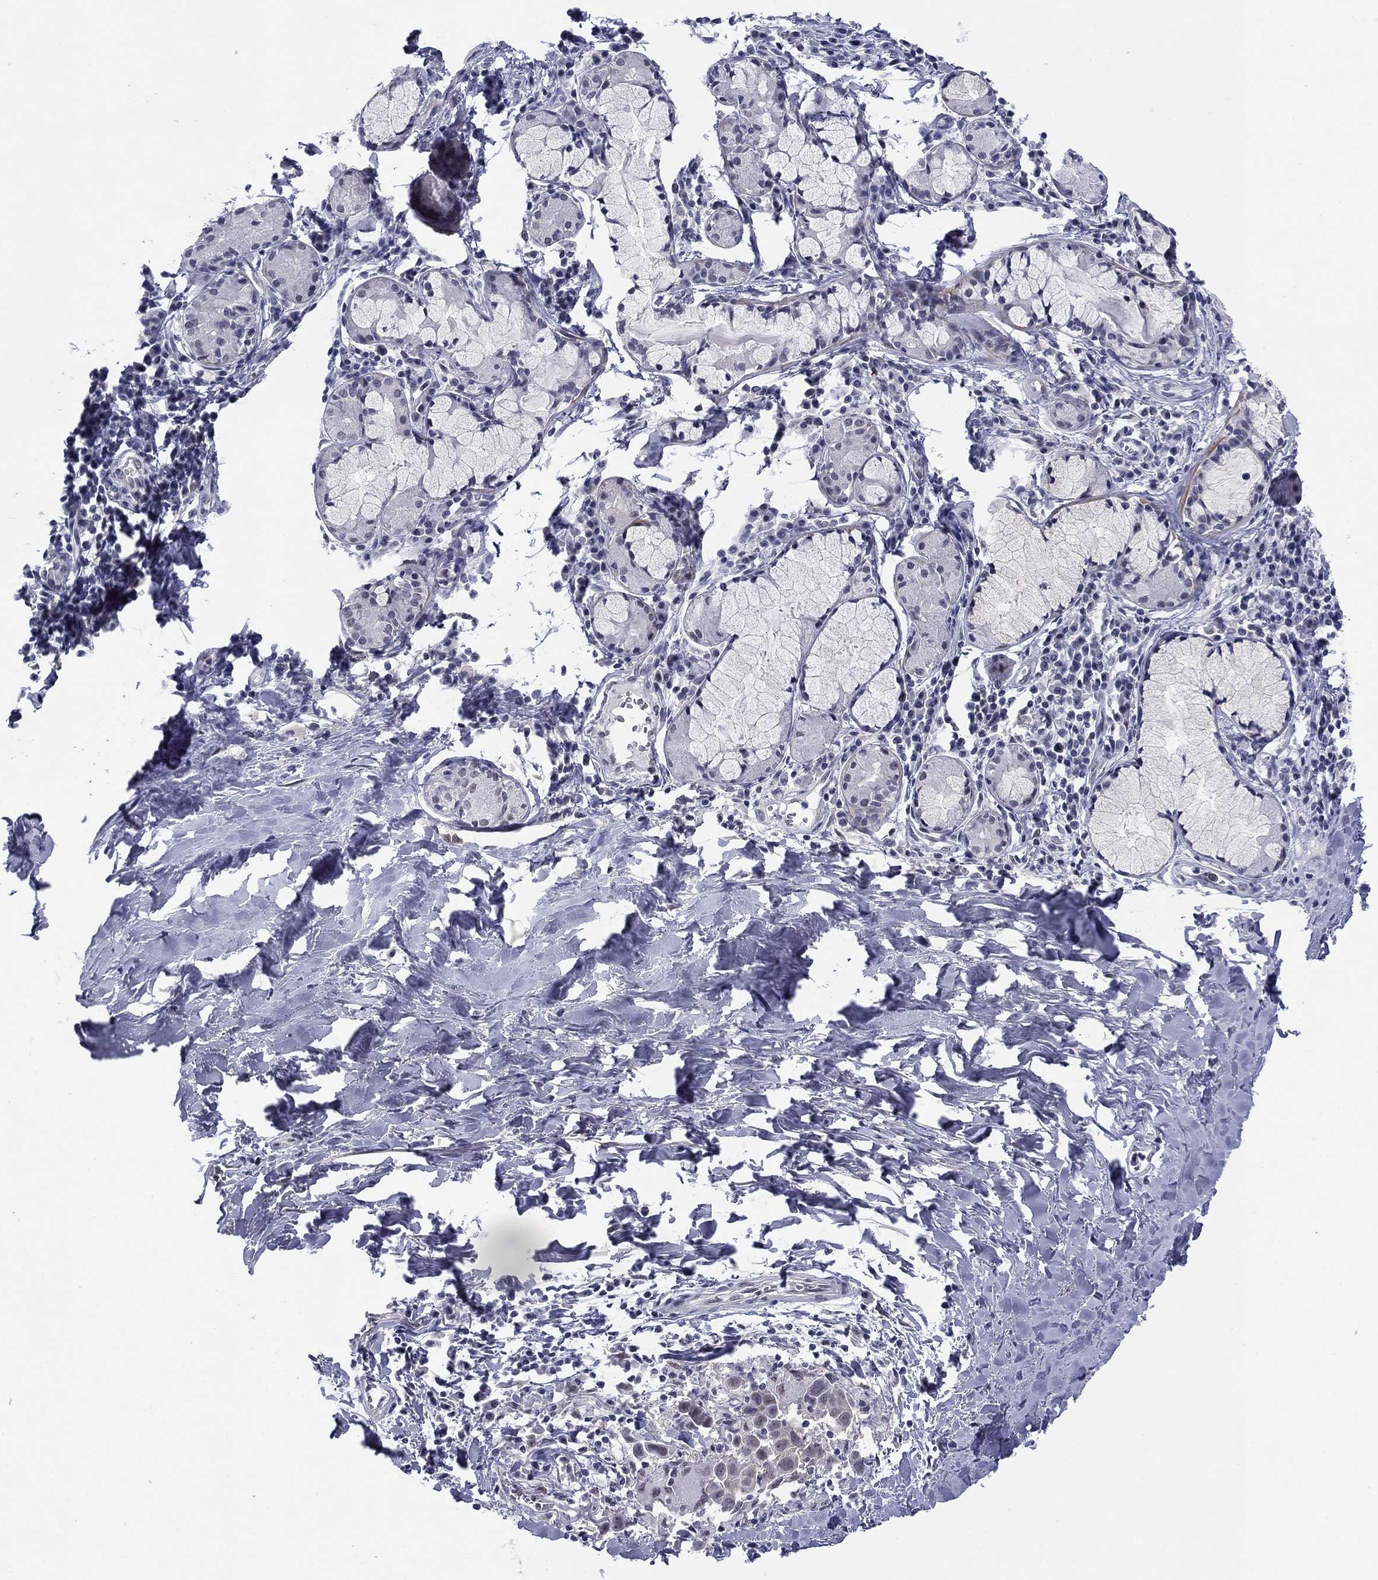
{"staining": {"intensity": "weak", "quantity": "<25%", "location": "nuclear"}, "tissue": "lung cancer", "cell_type": "Tumor cells", "image_type": "cancer", "snomed": [{"axis": "morphology", "description": "Squamous cell carcinoma, NOS"}, {"axis": "topography", "description": "Lung"}], "caption": "Tumor cells are negative for brown protein staining in lung squamous cell carcinoma.", "gene": "TIGD4", "patient": {"sex": "male", "age": 57}}